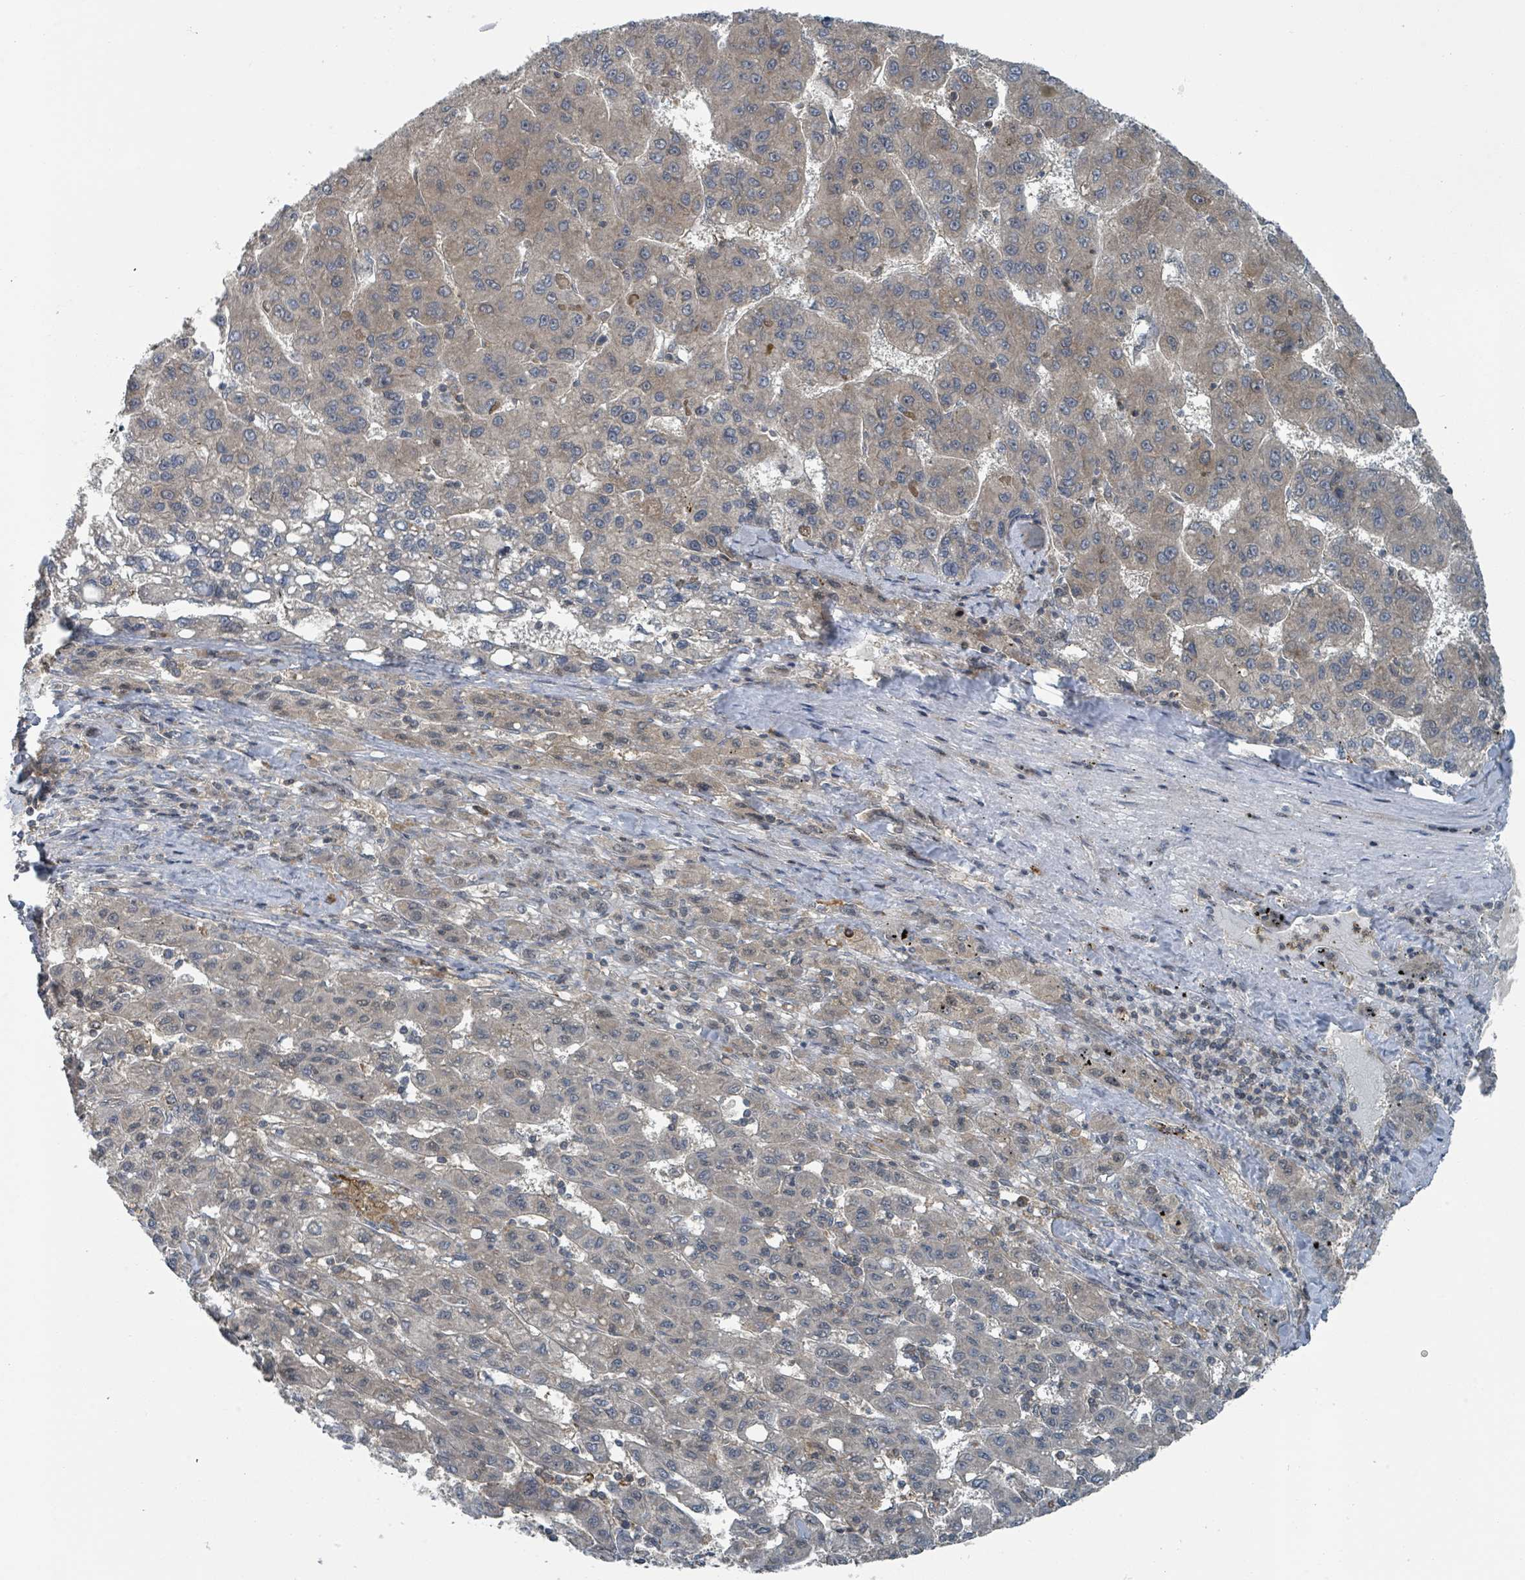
{"staining": {"intensity": "weak", "quantity": "25%-75%", "location": "cytoplasmic/membranous"}, "tissue": "liver cancer", "cell_type": "Tumor cells", "image_type": "cancer", "snomed": [{"axis": "morphology", "description": "Carcinoma, Hepatocellular, NOS"}, {"axis": "topography", "description": "Liver"}], "caption": "Protein expression analysis of human hepatocellular carcinoma (liver) reveals weak cytoplasmic/membranous staining in approximately 25%-75% of tumor cells.", "gene": "GOLGA7", "patient": {"sex": "female", "age": 82}}